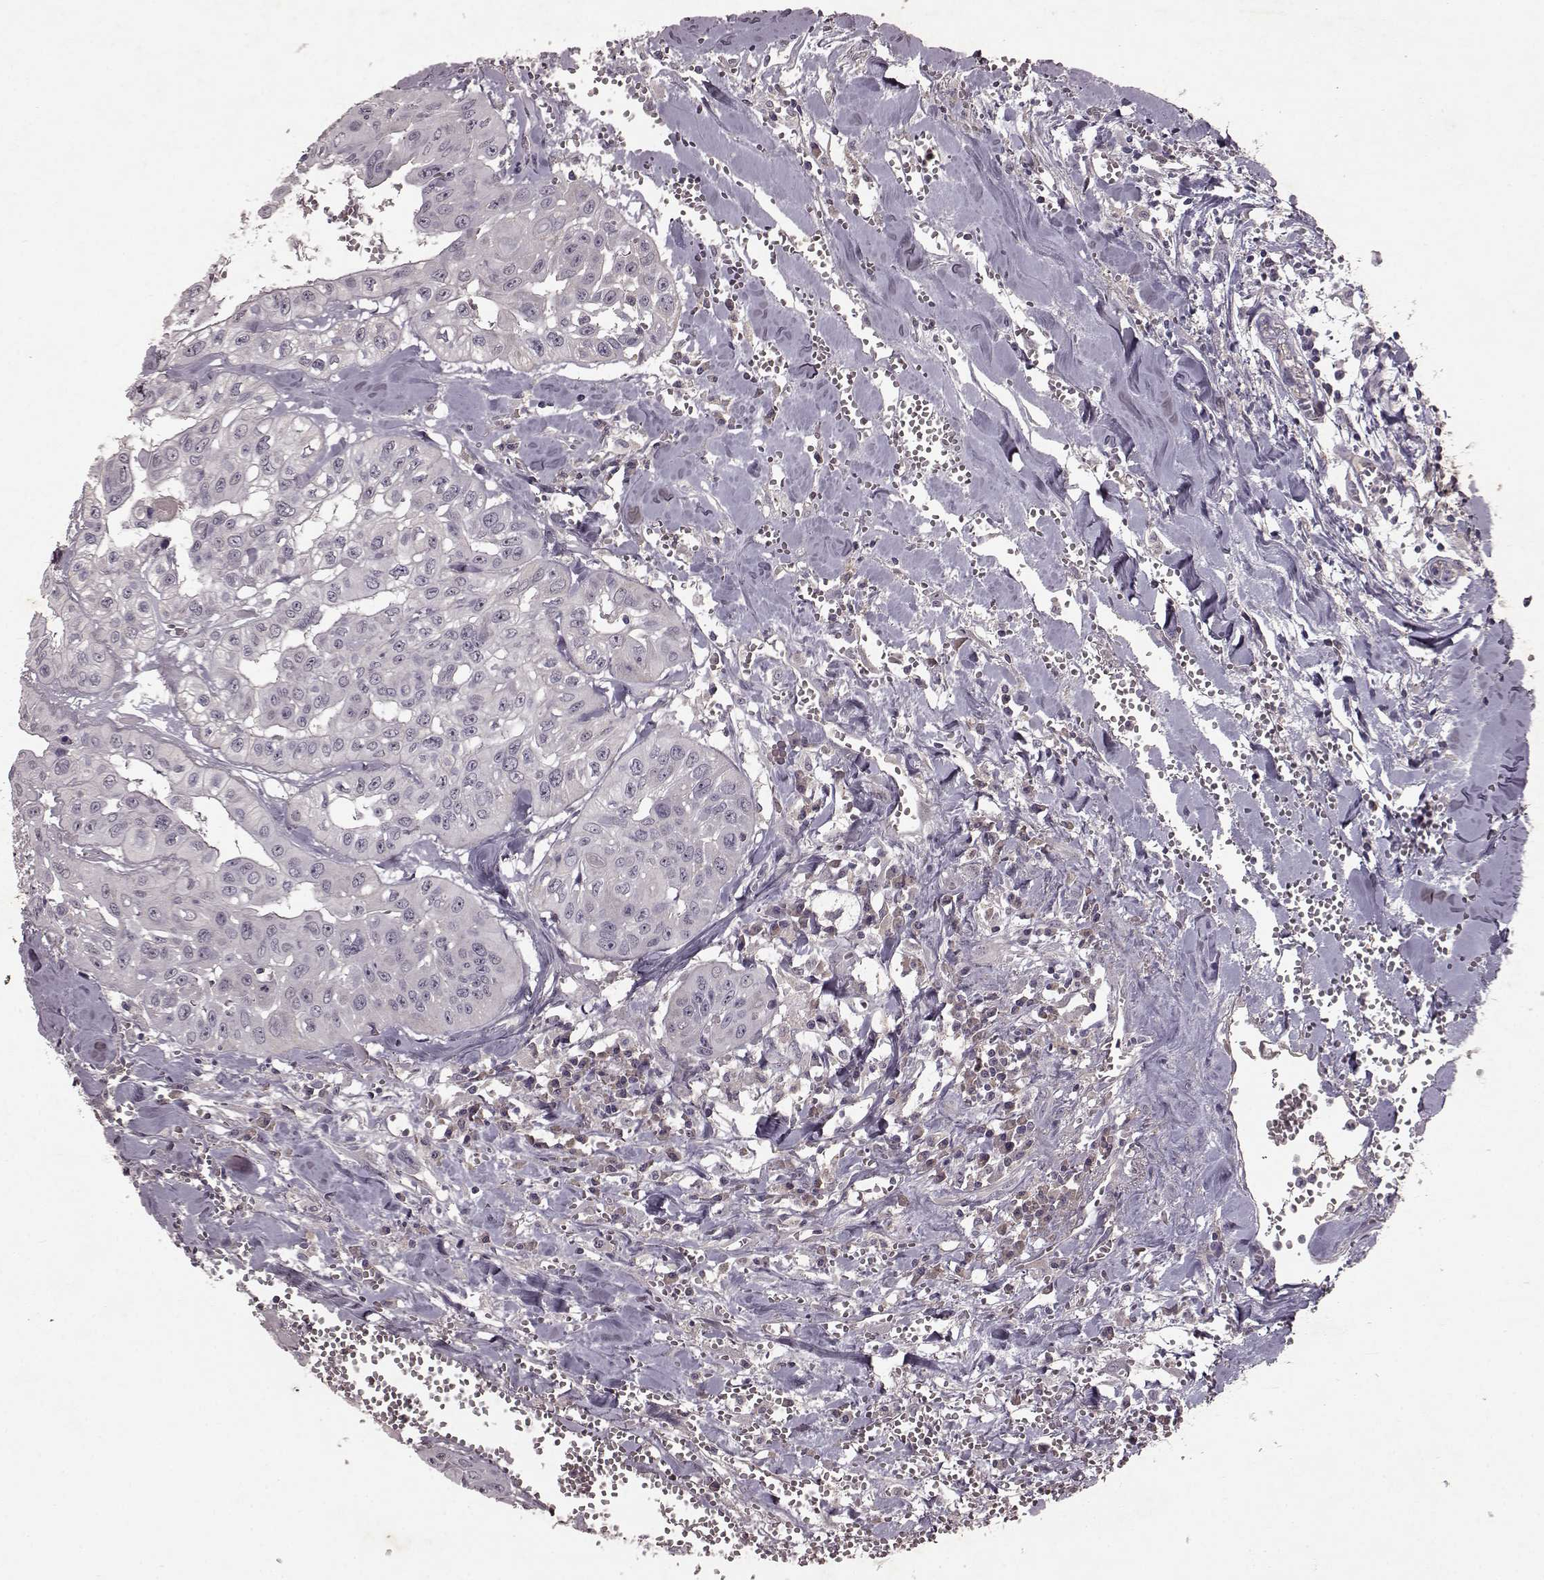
{"staining": {"intensity": "negative", "quantity": "none", "location": "none"}, "tissue": "head and neck cancer", "cell_type": "Tumor cells", "image_type": "cancer", "snomed": [{"axis": "morphology", "description": "Adenocarcinoma, NOS"}, {"axis": "topography", "description": "Head-Neck"}], "caption": "A high-resolution image shows IHC staining of adenocarcinoma (head and neck), which demonstrates no significant expression in tumor cells. The staining is performed using DAB brown chromogen with nuclei counter-stained in using hematoxylin.", "gene": "FRRS1L", "patient": {"sex": "male", "age": 73}}